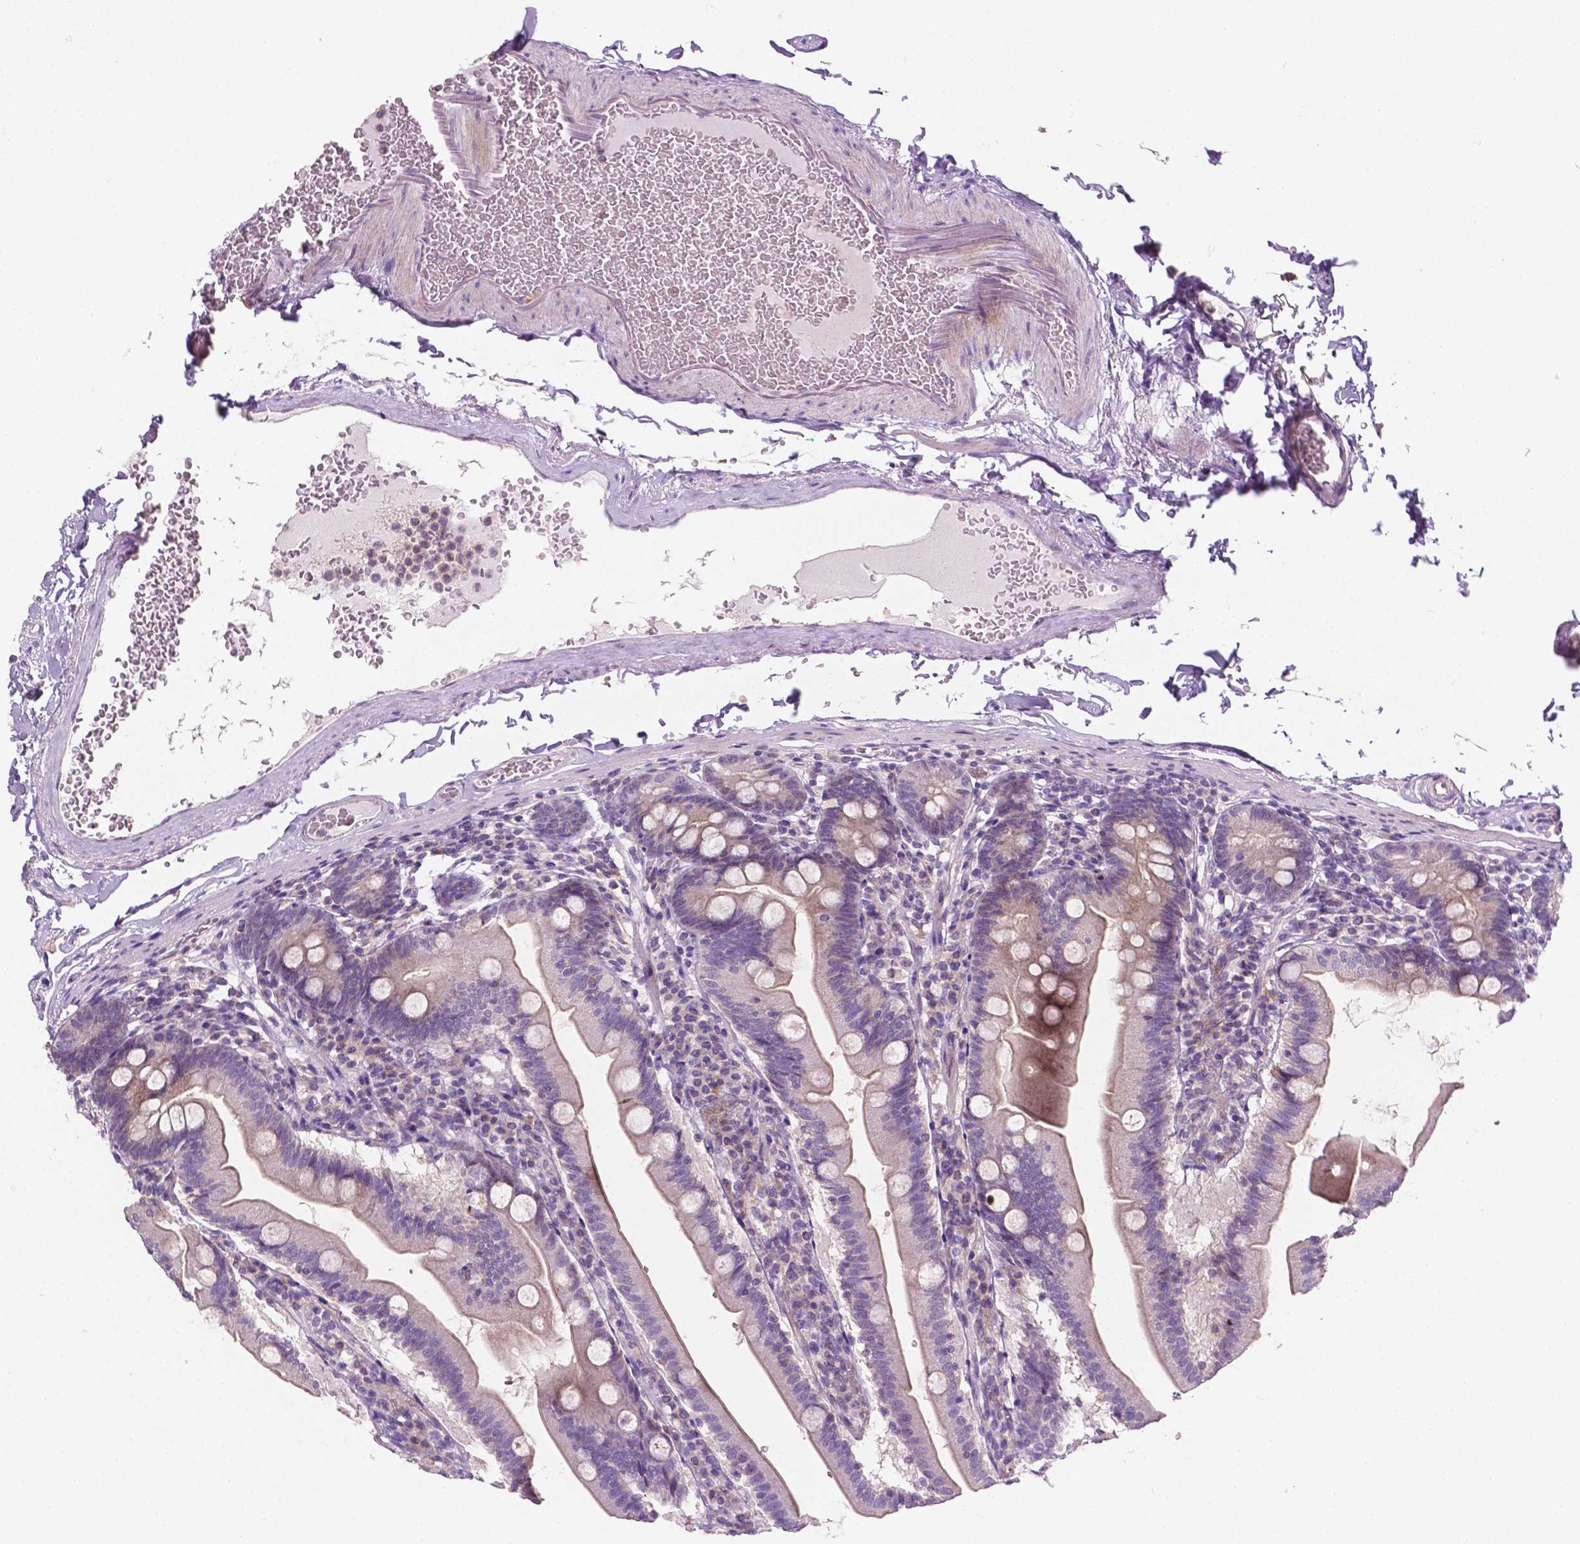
{"staining": {"intensity": "weak", "quantity": "<25%", "location": "cytoplasmic/membranous"}, "tissue": "duodenum", "cell_type": "Glandular cells", "image_type": "normal", "snomed": [{"axis": "morphology", "description": "Normal tissue, NOS"}, {"axis": "topography", "description": "Duodenum"}], "caption": "Duodenum was stained to show a protein in brown. There is no significant expression in glandular cells. (IHC, brightfield microscopy, high magnification).", "gene": "EGFR", "patient": {"sex": "female", "age": 67}}